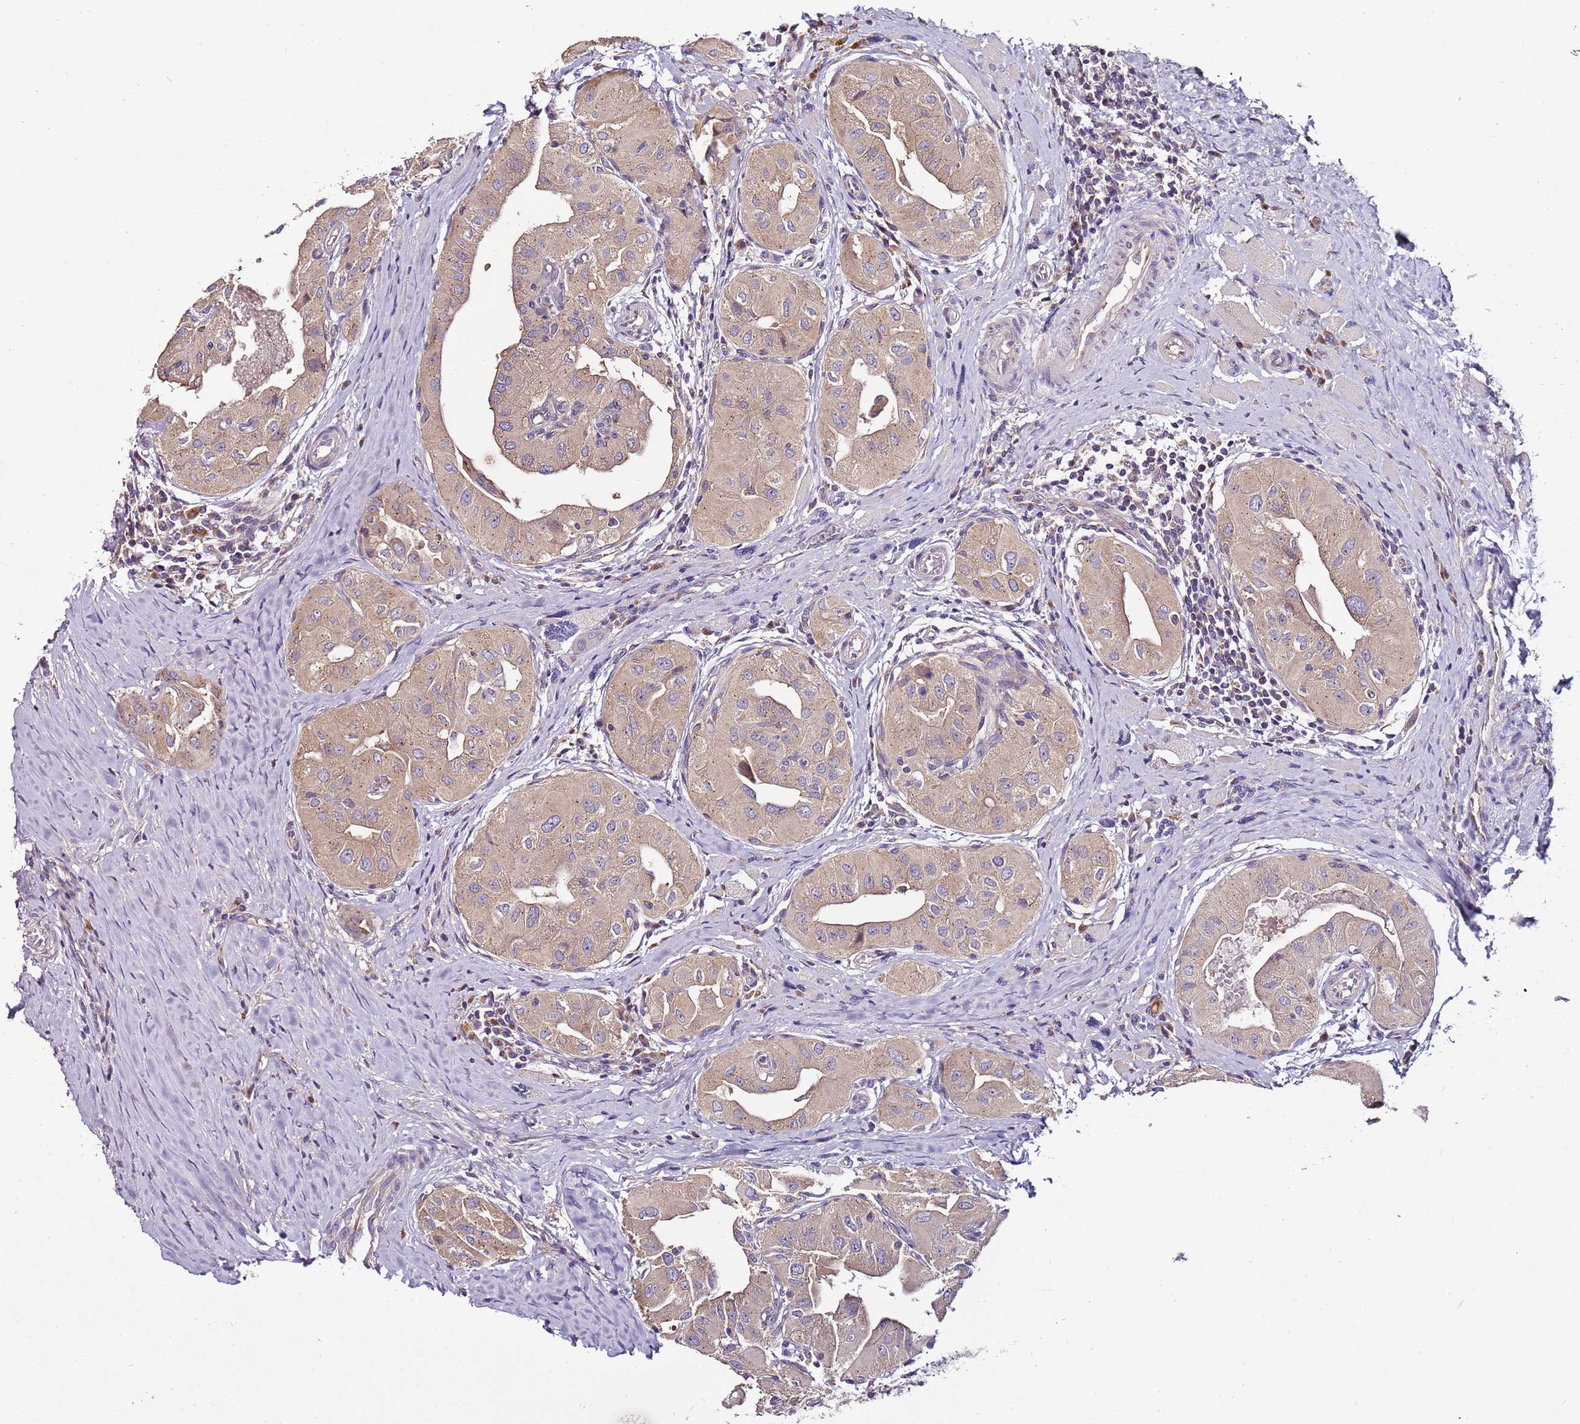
{"staining": {"intensity": "weak", "quantity": ">75%", "location": "cytoplasmic/membranous"}, "tissue": "thyroid cancer", "cell_type": "Tumor cells", "image_type": "cancer", "snomed": [{"axis": "morphology", "description": "Papillary adenocarcinoma, NOS"}, {"axis": "topography", "description": "Thyroid gland"}], "caption": "Papillary adenocarcinoma (thyroid) stained with immunohistochemistry (IHC) reveals weak cytoplasmic/membranous expression in about >75% of tumor cells. (DAB IHC with brightfield microscopy, high magnification).", "gene": "FAM20A", "patient": {"sex": "female", "age": 59}}